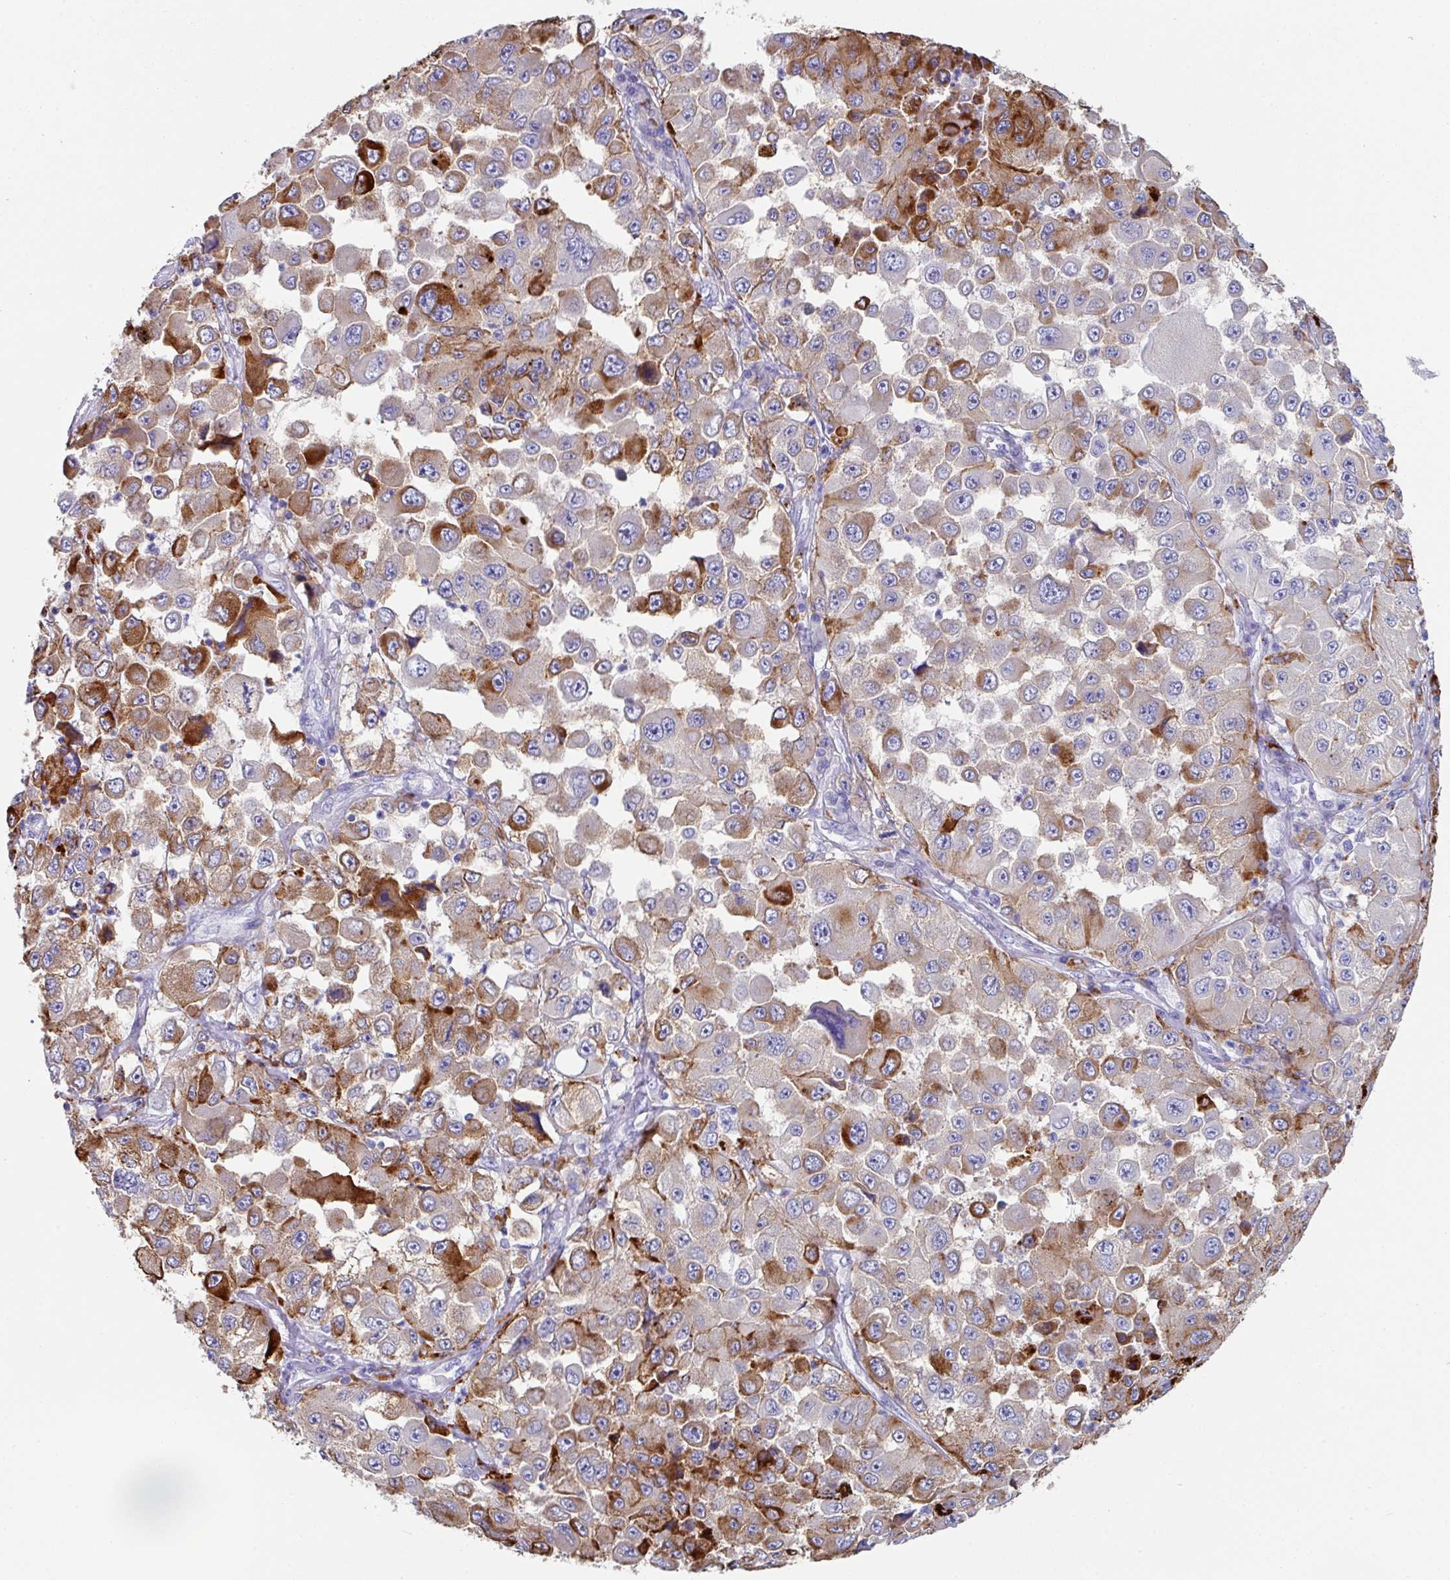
{"staining": {"intensity": "strong", "quantity": "25%-75%", "location": "cytoplasmic/membranous"}, "tissue": "melanoma", "cell_type": "Tumor cells", "image_type": "cancer", "snomed": [{"axis": "morphology", "description": "Malignant melanoma, Metastatic site"}, {"axis": "topography", "description": "Lymph node"}], "caption": "The micrograph shows immunohistochemical staining of melanoma. There is strong cytoplasmic/membranous expression is seen in approximately 25%-75% of tumor cells. (IHC, brightfield microscopy, high magnification).", "gene": "CPVL", "patient": {"sex": "male", "age": 62}}